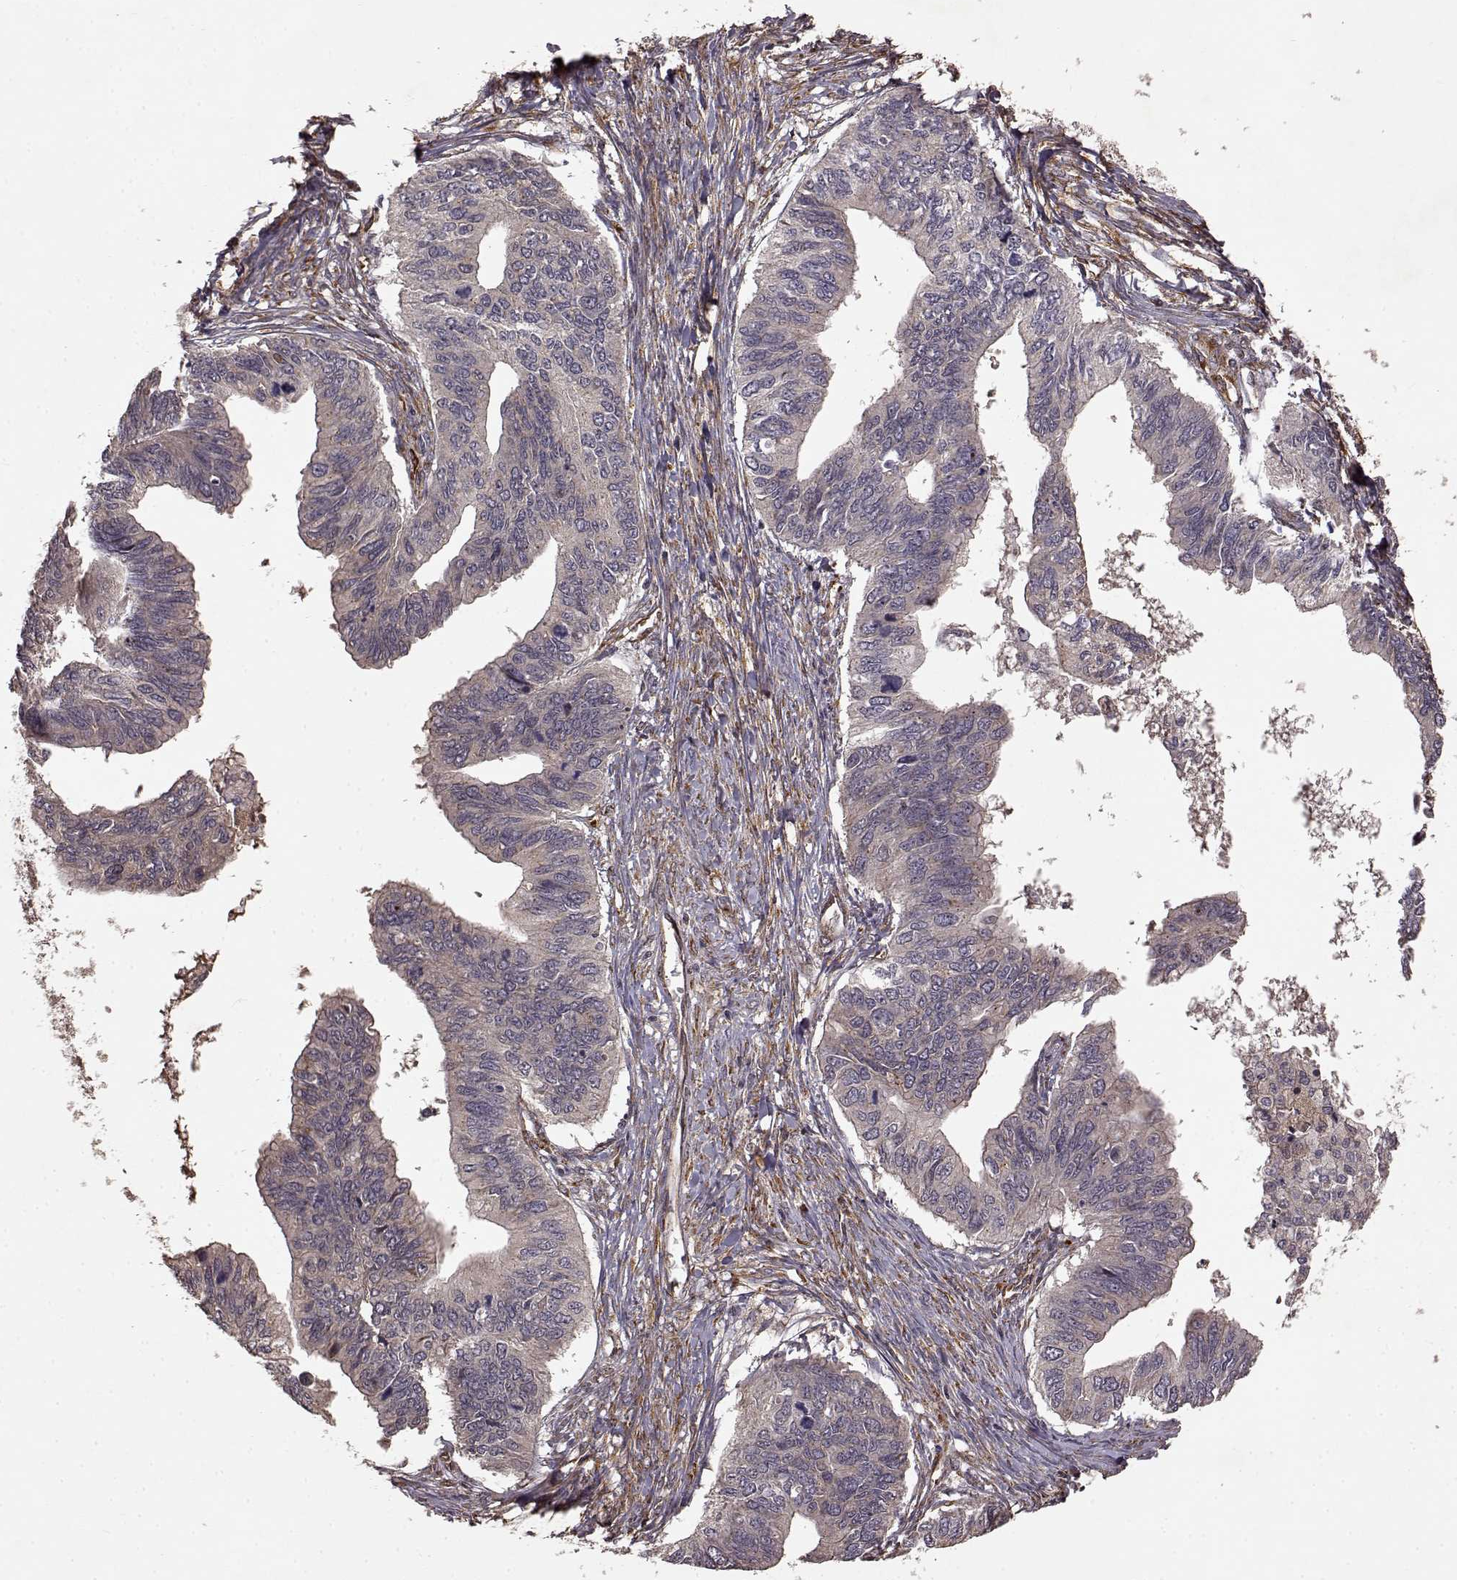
{"staining": {"intensity": "negative", "quantity": "none", "location": "none"}, "tissue": "ovarian cancer", "cell_type": "Tumor cells", "image_type": "cancer", "snomed": [{"axis": "morphology", "description": "Cystadenocarcinoma, mucinous, NOS"}, {"axis": "topography", "description": "Ovary"}], "caption": "Immunohistochemical staining of ovarian cancer exhibits no significant staining in tumor cells. (Stains: DAB (3,3'-diaminobenzidine) immunohistochemistry (IHC) with hematoxylin counter stain, Microscopy: brightfield microscopy at high magnification).", "gene": "FSTL1", "patient": {"sex": "female", "age": 76}}